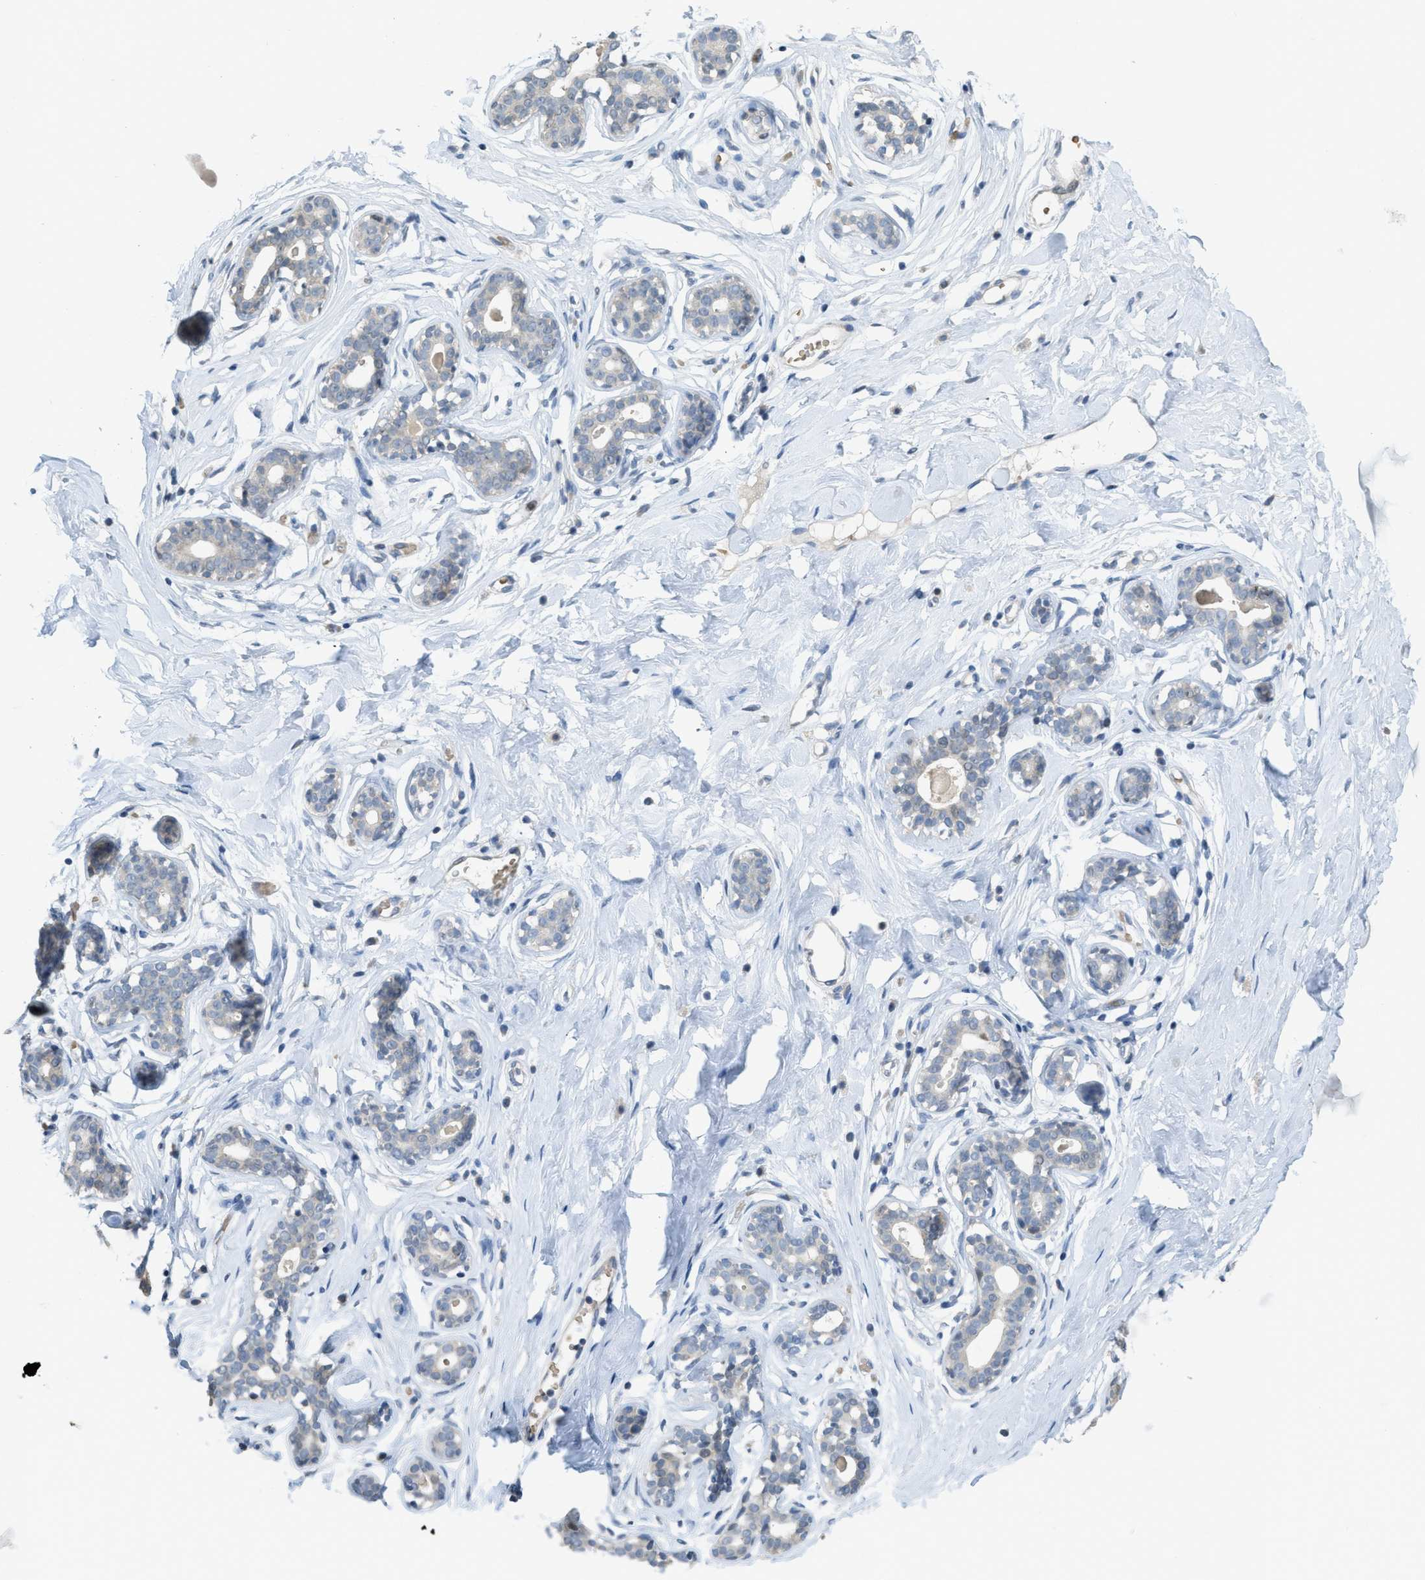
{"staining": {"intensity": "negative", "quantity": "none", "location": "none"}, "tissue": "breast", "cell_type": "Adipocytes", "image_type": "normal", "snomed": [{"axis": "morphology", "description": "Normal tissue, NOS"}, {"axis": "topography", "description": "Breast"}], "caption": "Immunohistochemical staining of unremarkable human breast exhibits no significant staining in adipocytes. (DAB (3,3'-diaminobenzidine) immunohistochemistry (IHC) with hematoxylin counter stain).", "gene": "TXNDC2", "patient": {"sex": "female", "age": 23}}